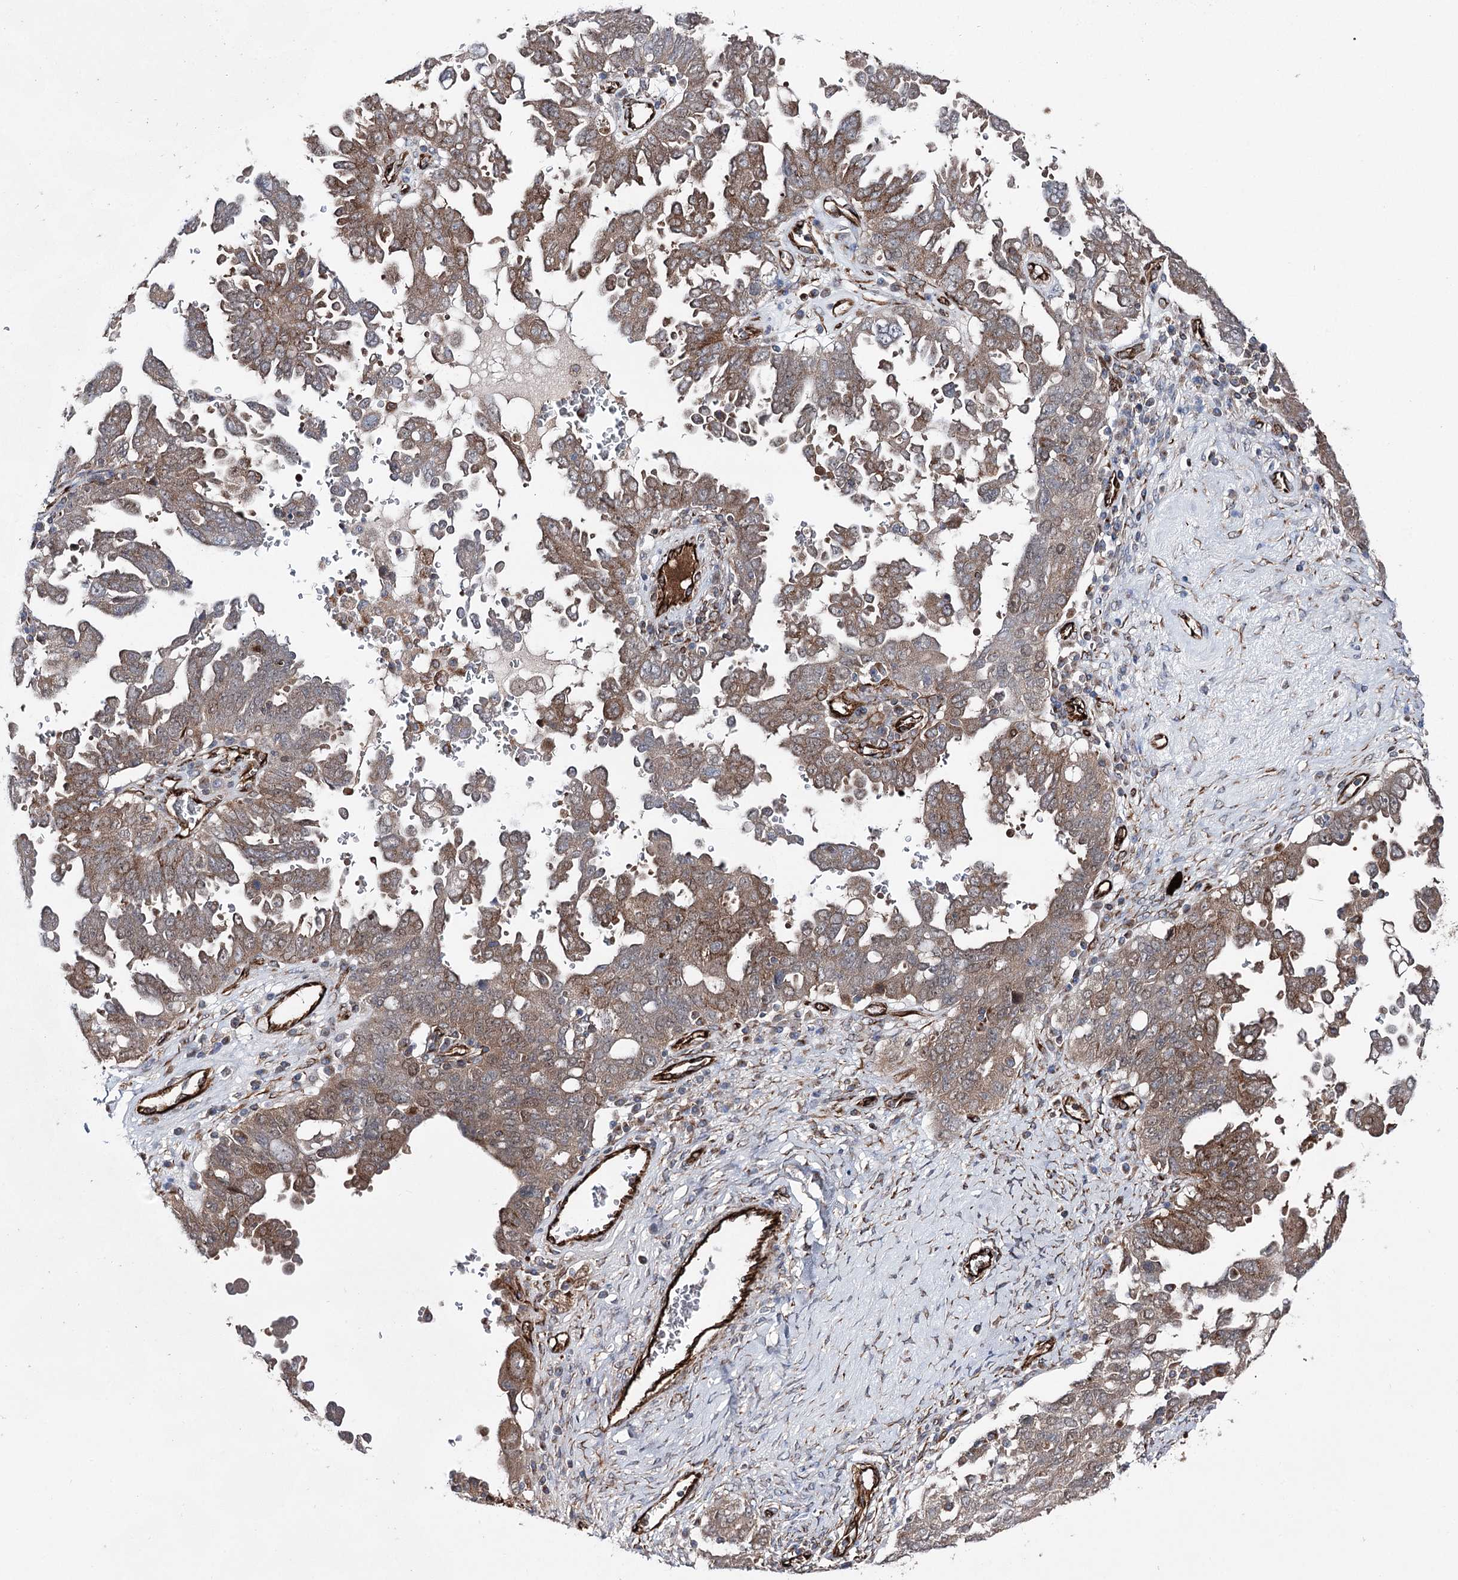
{"staining": {"intensity": "moderate", "quantity": "25%-75%", "location": "cytoplasmic/membranous,nuclear"}, "tissue": "ovarian cancer", "cell_type": "Tumor cells", "image_type": "cancer", "snomed": [{"axis": "morphology", "description": "Carcinoma, endometroid"}, {"axis": "topography", "description": "Ovary"}], "caption": "Protein staining exhibits moderate cytoplasmic/membranous and nuclear positivity in approximately 25%-75% of tumor cells in ovarian cancer (endometroid carcinoma).", "gene": "MIB1", "patient": {"sex": "female", "age": 62}}